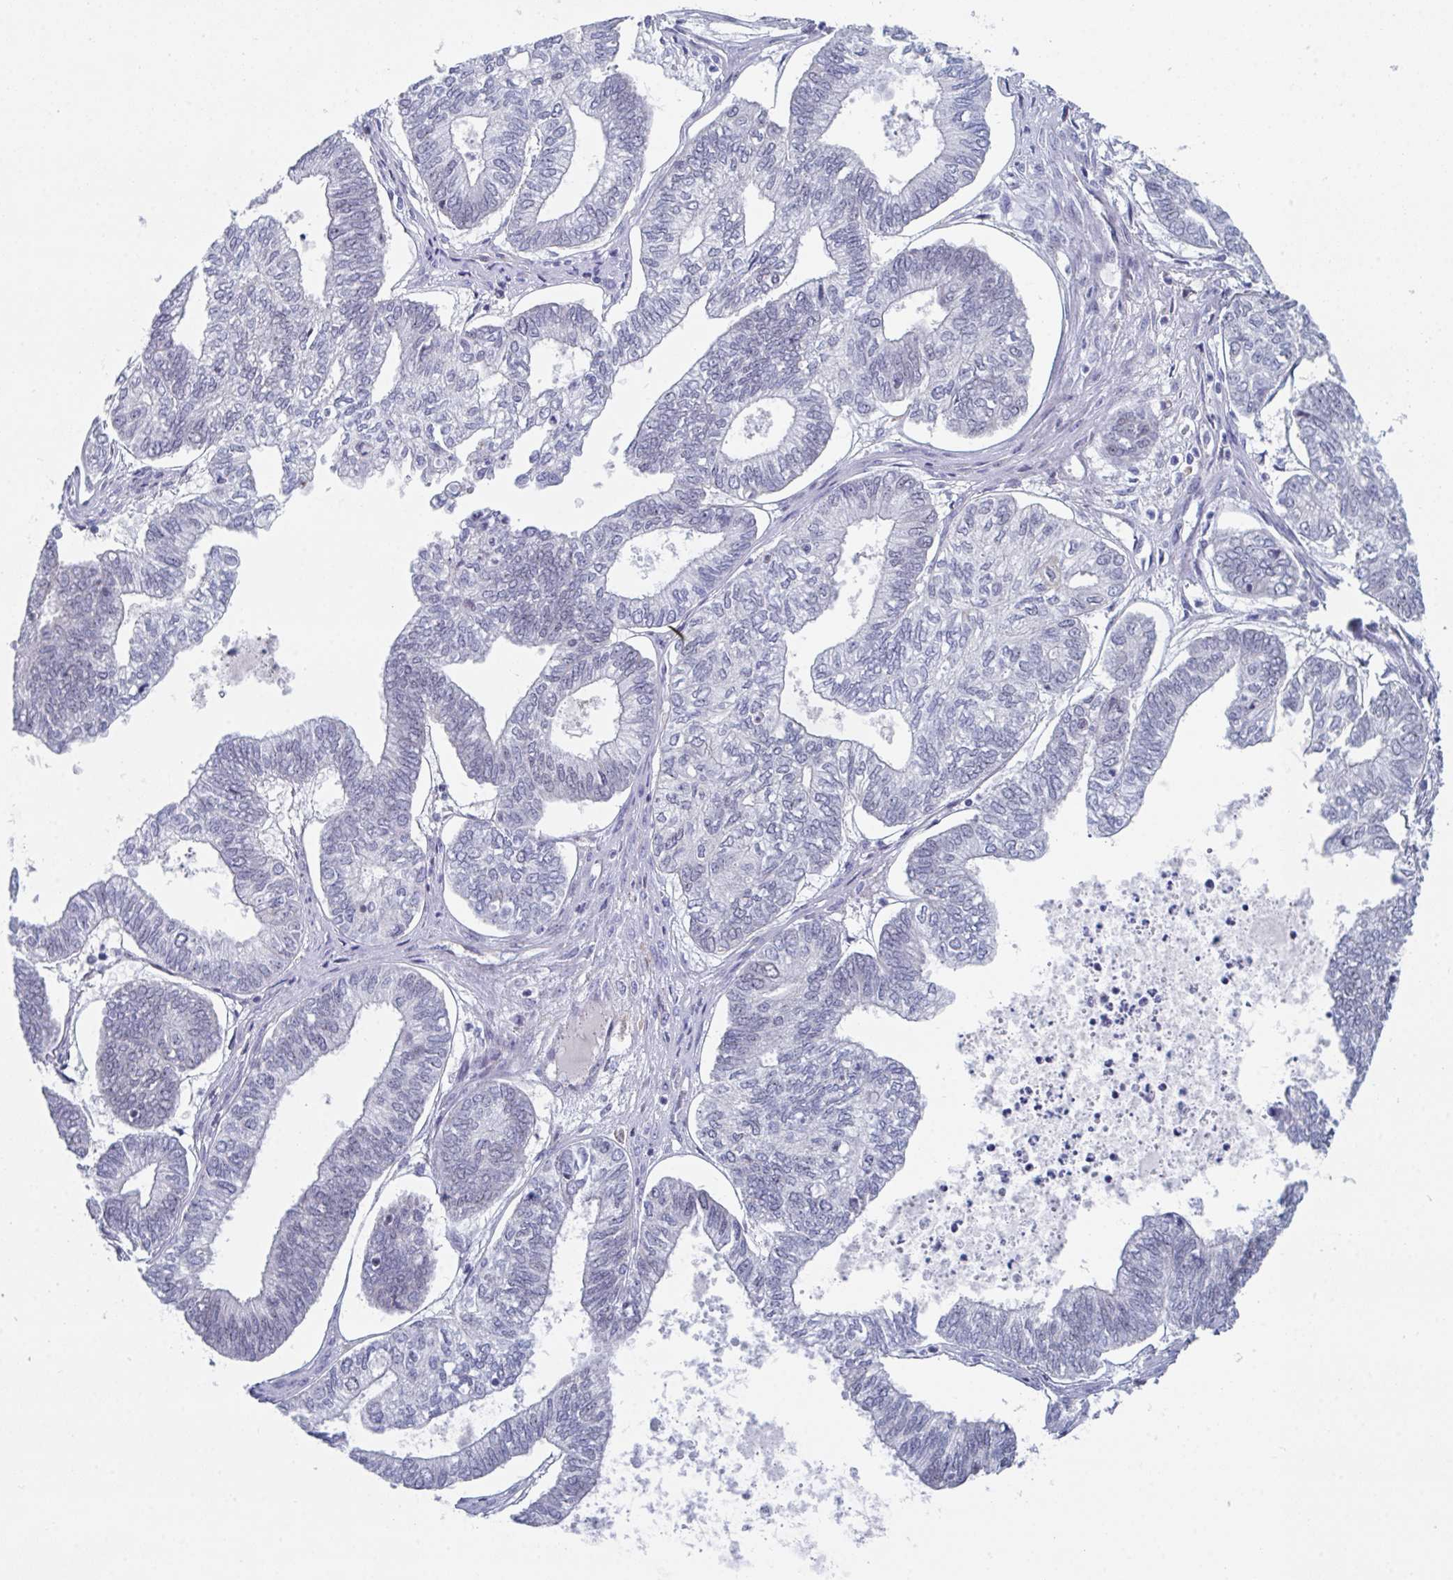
{"staining": {"intensity": "negative", "quantity": "none", "location": "none"}, "tissue": "ovarian cancer", "cell_type": "Tumor cells", "image_type": "cancer", "snomed": [{"axis": "morphology", "description": "Carcinoma, endometroid"}, {"axis": "topography", "description": "Ovary"}], "caption": "Immunohistochemistry of human ovarian endometroid carcinoma shows no positivity in tumor cells.", "gene": "CENPT", "patient": {"sex": "female", "age": 64}}